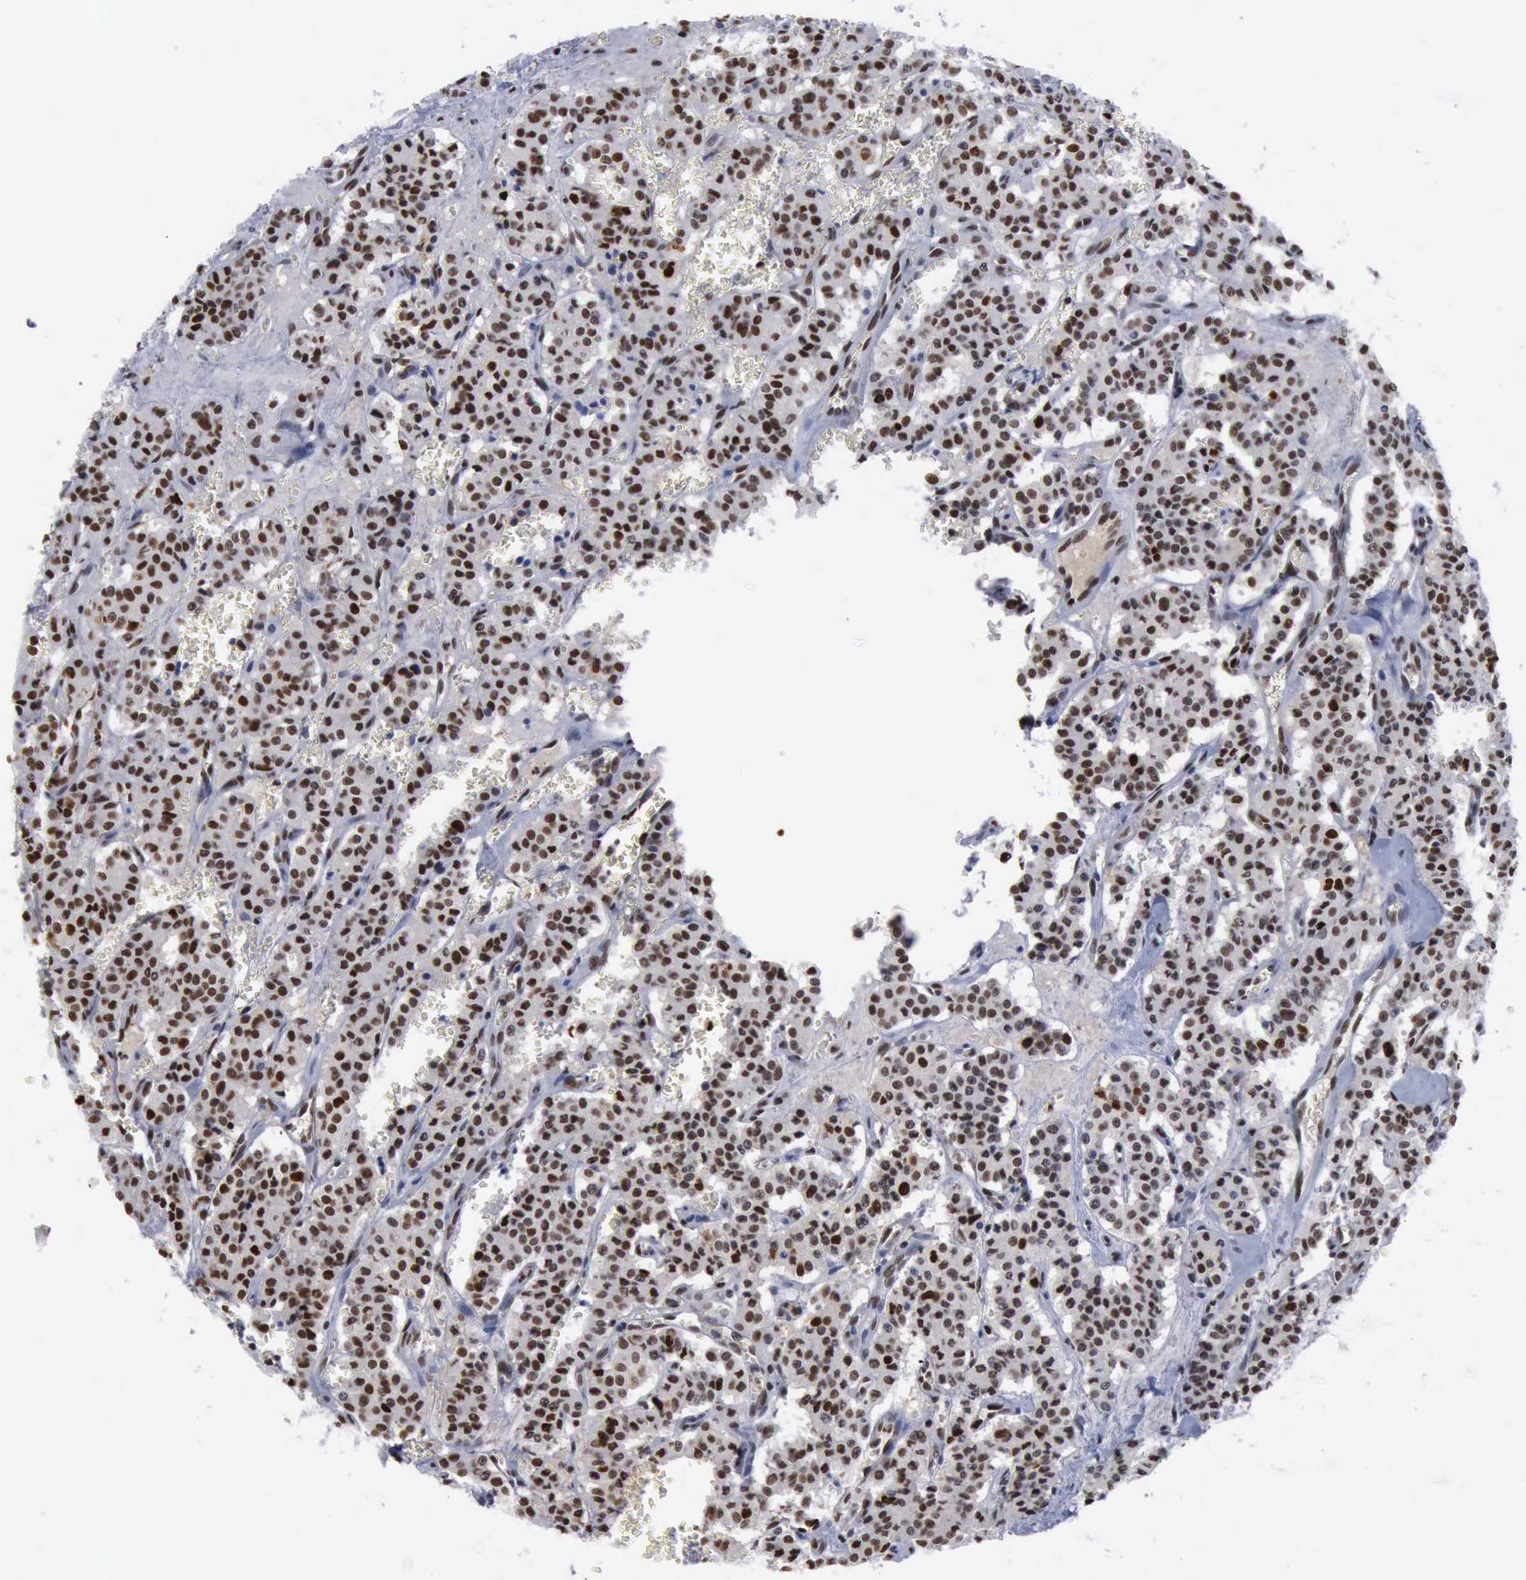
{"staining": {"intensity": "moderate", "quantity": ">75%", "location": "nuclear"}, "tissue": "carcinoid", "cell_type": "Tumor cells", "image_type": "cancer", "snomed": [{"axis": "morphology", "description": "Carcinoid, malignant, NOS"}, {"axis": "topography", "description": "Bronchus"}], "caption": "Immunohistochemistry (IHC) histopathology image of neoplastic tissue: human carcinoid stained using immunohistochemistry (IHC) demonstrates medium levels of moderate protein expression localized specifically in the nuclear of tumor cells, appearing as a nuclear brown color.", "gene": "PCNA", "patient": {"sex": "male", "age": 55}}